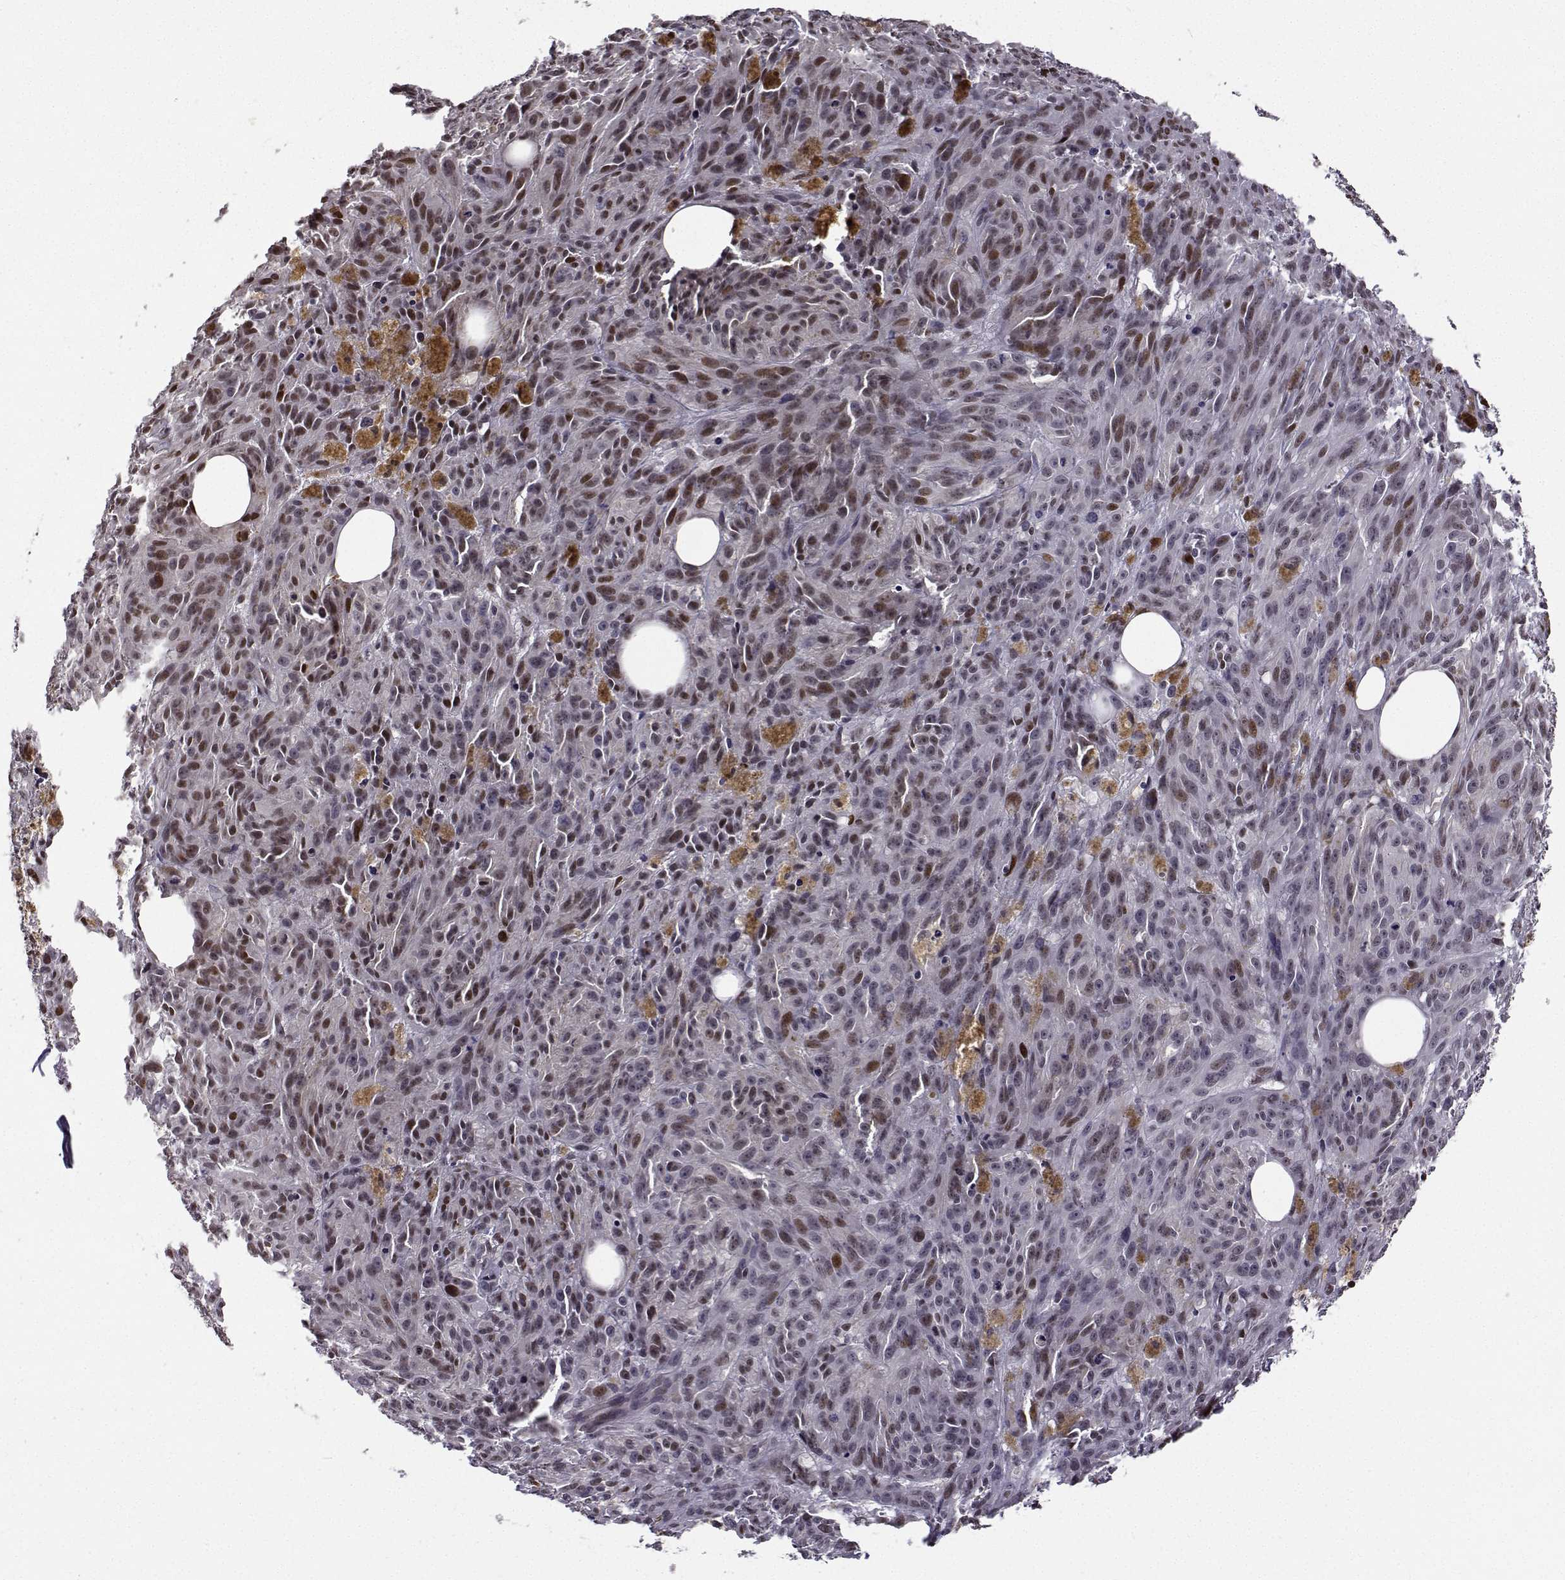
{"staining": {"intensity": "moderate", "quantity": ">75%", "location": "nuclear"}, "tissue": "melanoma", "cell_type": "Tumor cells", "image_type": "cancer", "snomed": [{"axis": "morphology", "description": "Malignant melanoma, NOS"}, {"axis": "topography", "description": "Skin"}], "caption": "Immunohistochemical staining of human malignant melanoma displays medium levels of moderate nuclear protein positivity in about >75% of tumor cells. The staining was performed using DAB (3,3'-diaminobenzidine) to visualize the protein expression in brown, while the nuclei were stained in blue with hematoxylin (Magnification: 20x).", "gene": "PHGDH", "patient": {"sex": "female", "age": 34}}